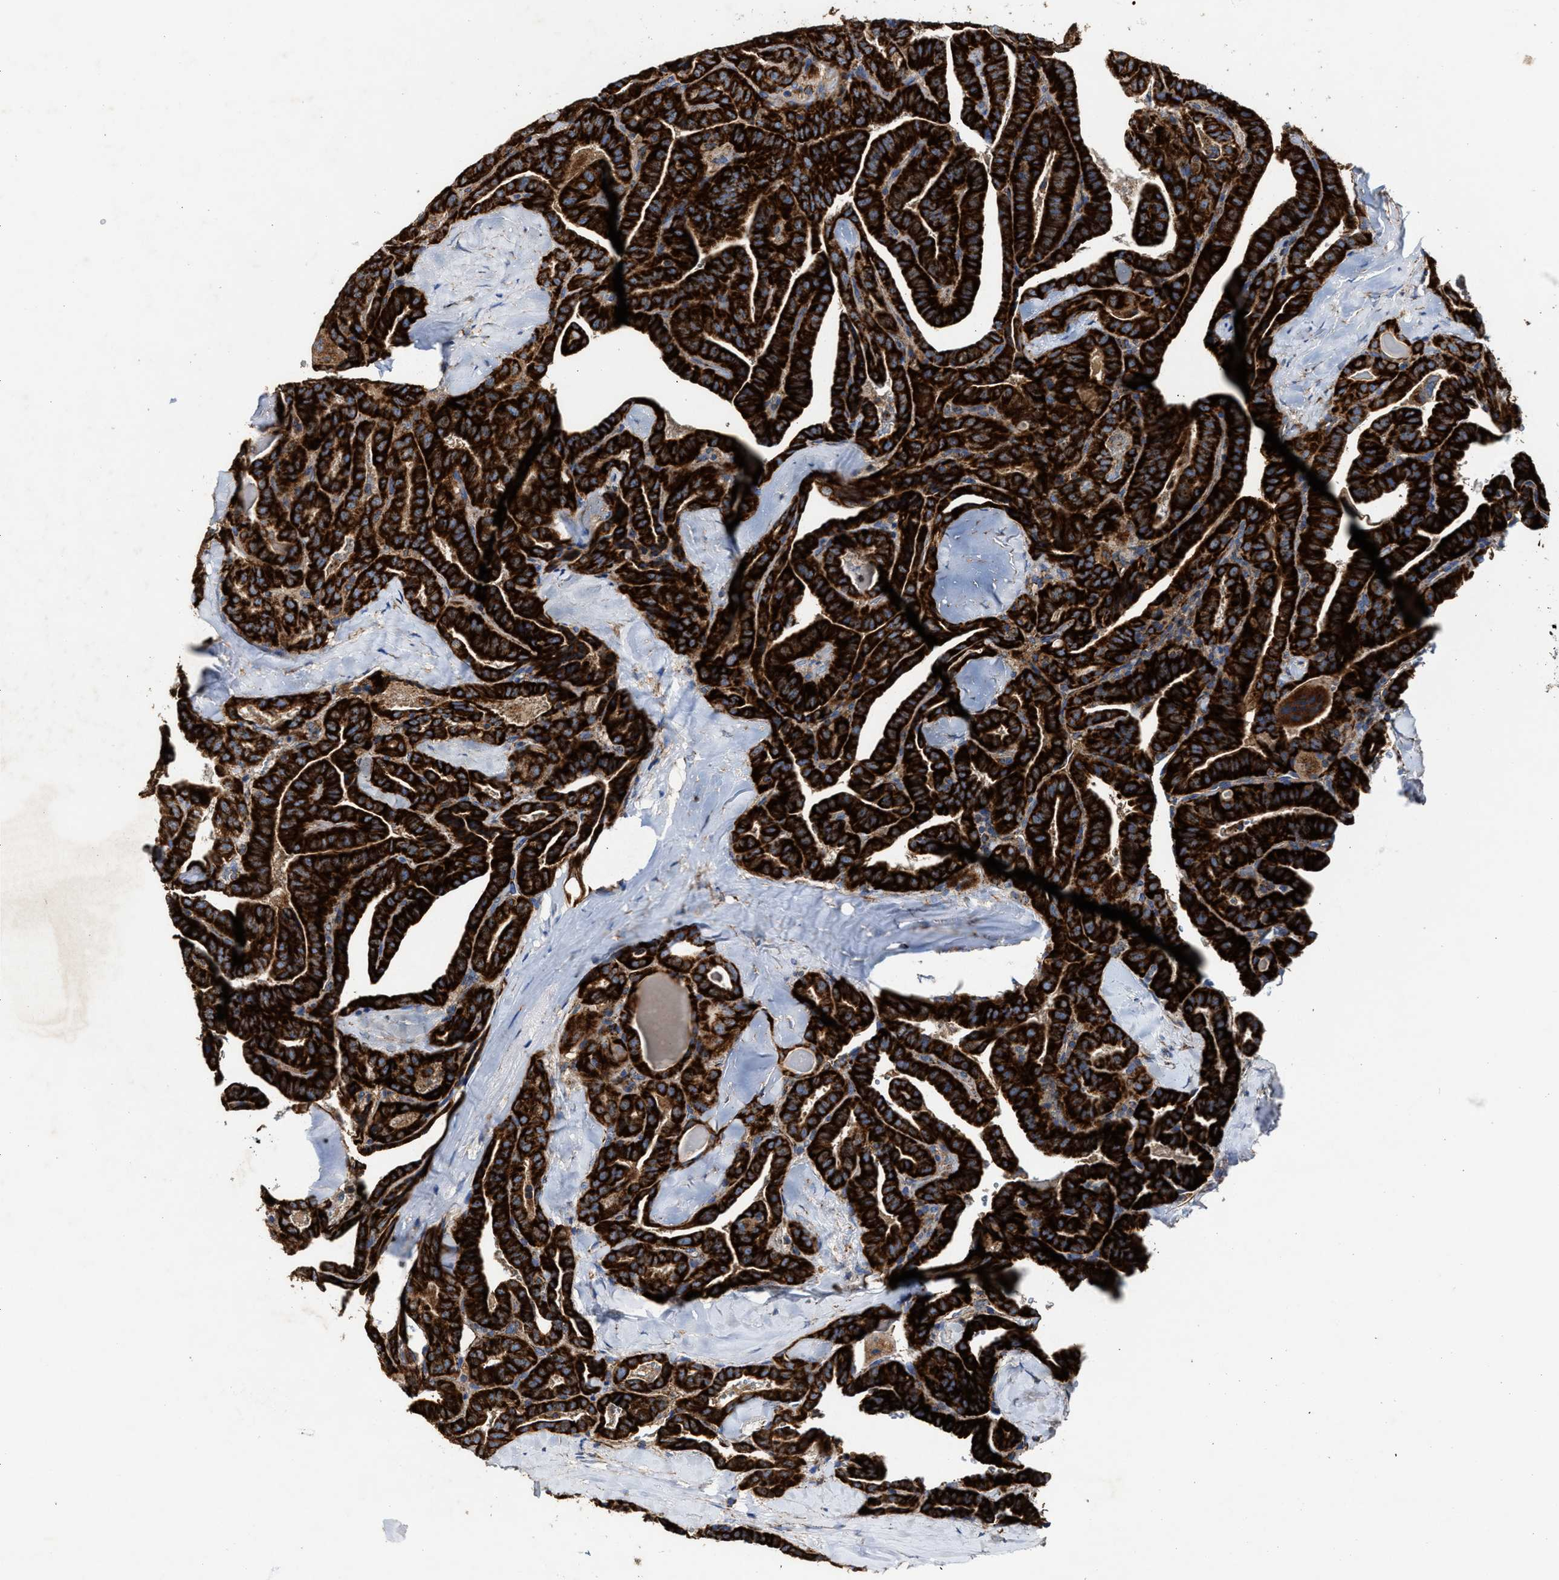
{"staining": {"intensity": "strong", "quantity": ">75%", "location": "cytoplasmic/membranous"}, "tissue": "thyroid cancer", "cell_type": "Tumor cells", "image_type": "cancer", "snomed": [{"axis": "morphology", "description": "Papillary adenocarcinoma, NOS"}, {"axis": "topography", "description": "Thyroid gland"}], "caption": "Strong cytoplasmic/membranous protein positivity is appreciated in approximately >75% of tumor cells in thyroid cancer. (Brightfield microscopy of DAB IHC at high magnification).", "gene": "MECR", "patient": {"sex": "male", "age": 77}}